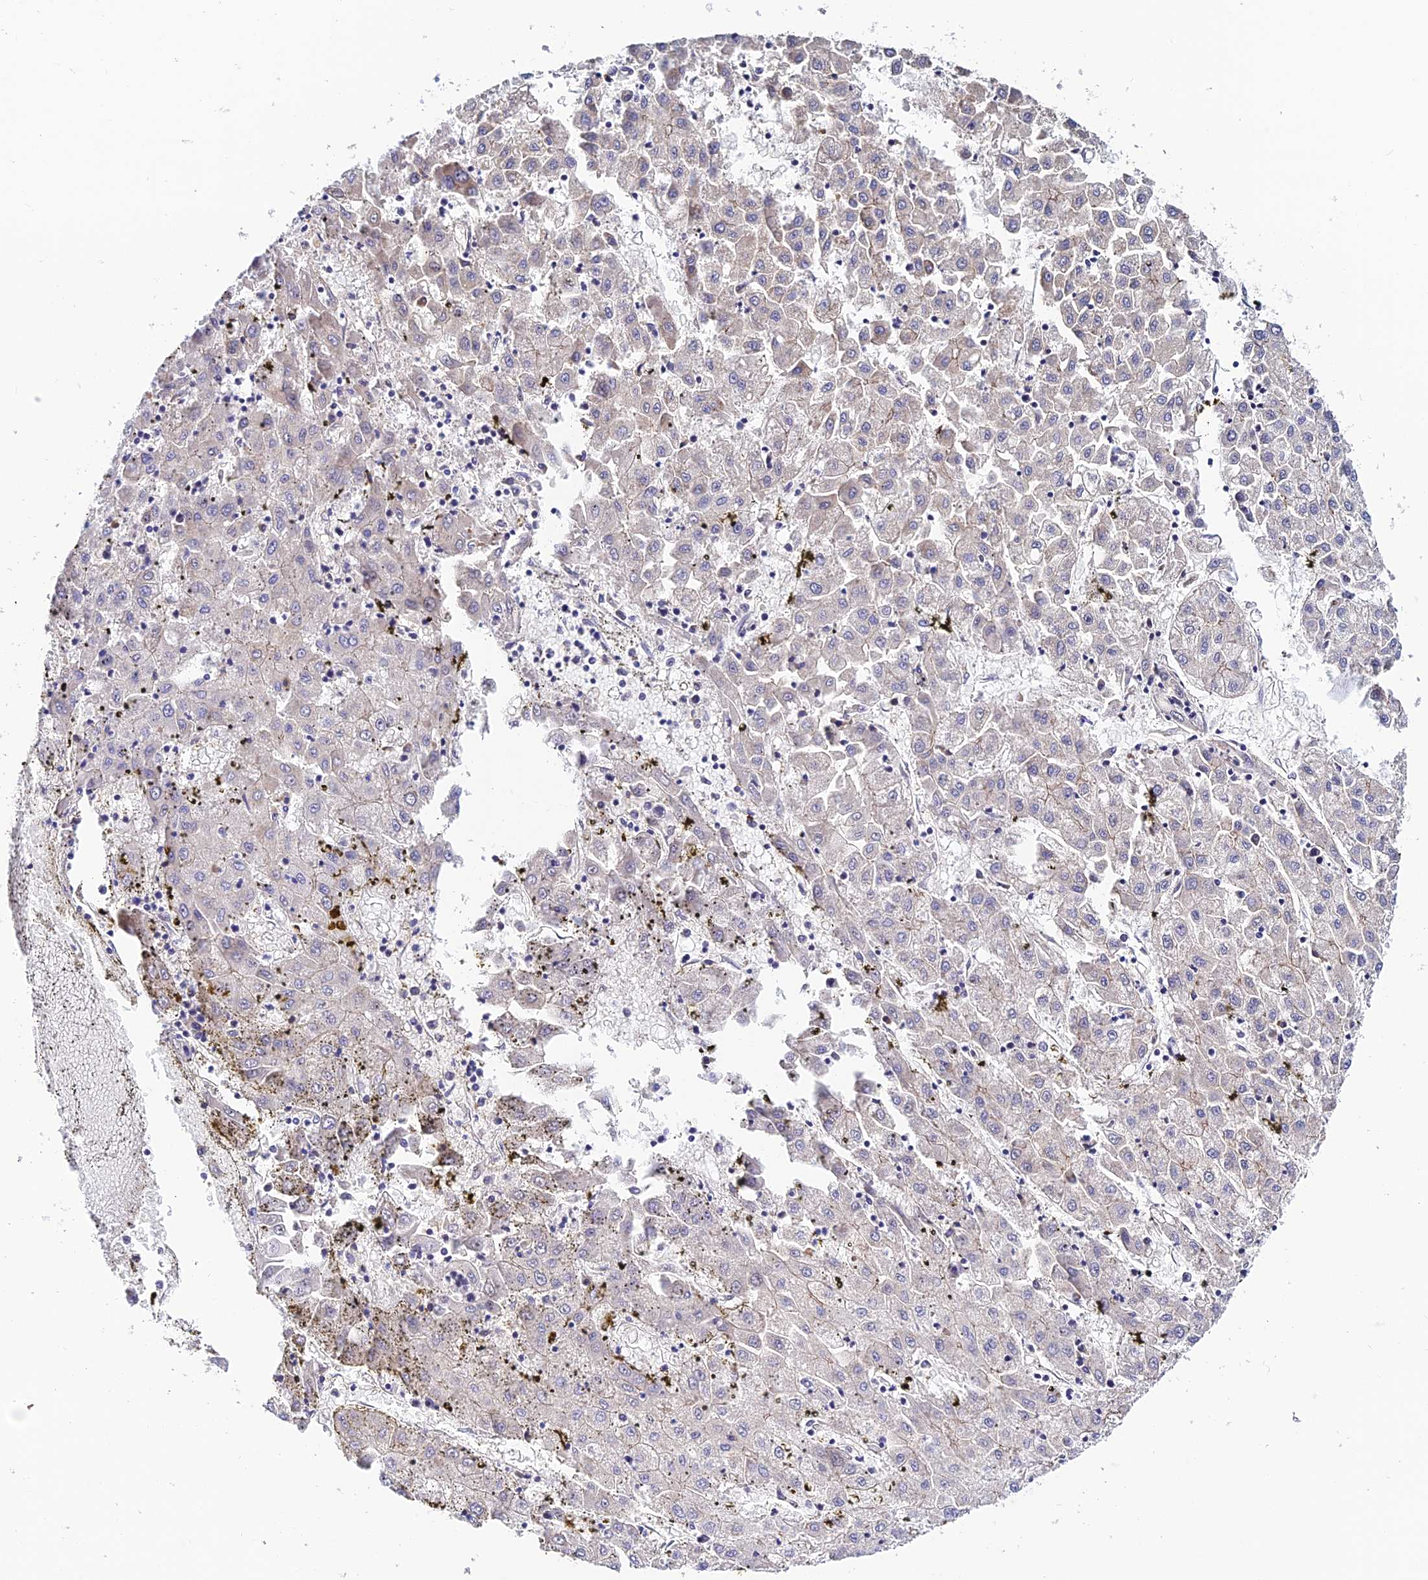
{"staining": {"intensity": "negative", "quantity": "none", "location": "none"}, "tissue": "liver cancer", "cell_type": "Tumor cells", "image_type": "cancer", "snomed": [{"axis": "morphology", "description": "Carcinoma, Hepatocellular, NOS"}, {"axis": "topography", "description": "Liver"}], "caption": "The immunohistochemistry photomicrograph has no significant staining in tumor cells of liver cancer tissue. The staining is performed using DAB brown chromogen with nuclei counter-stained in using hematoxylin.", "gene": "ANKRD50", "patient": {"sex": "male", "age": 72}}